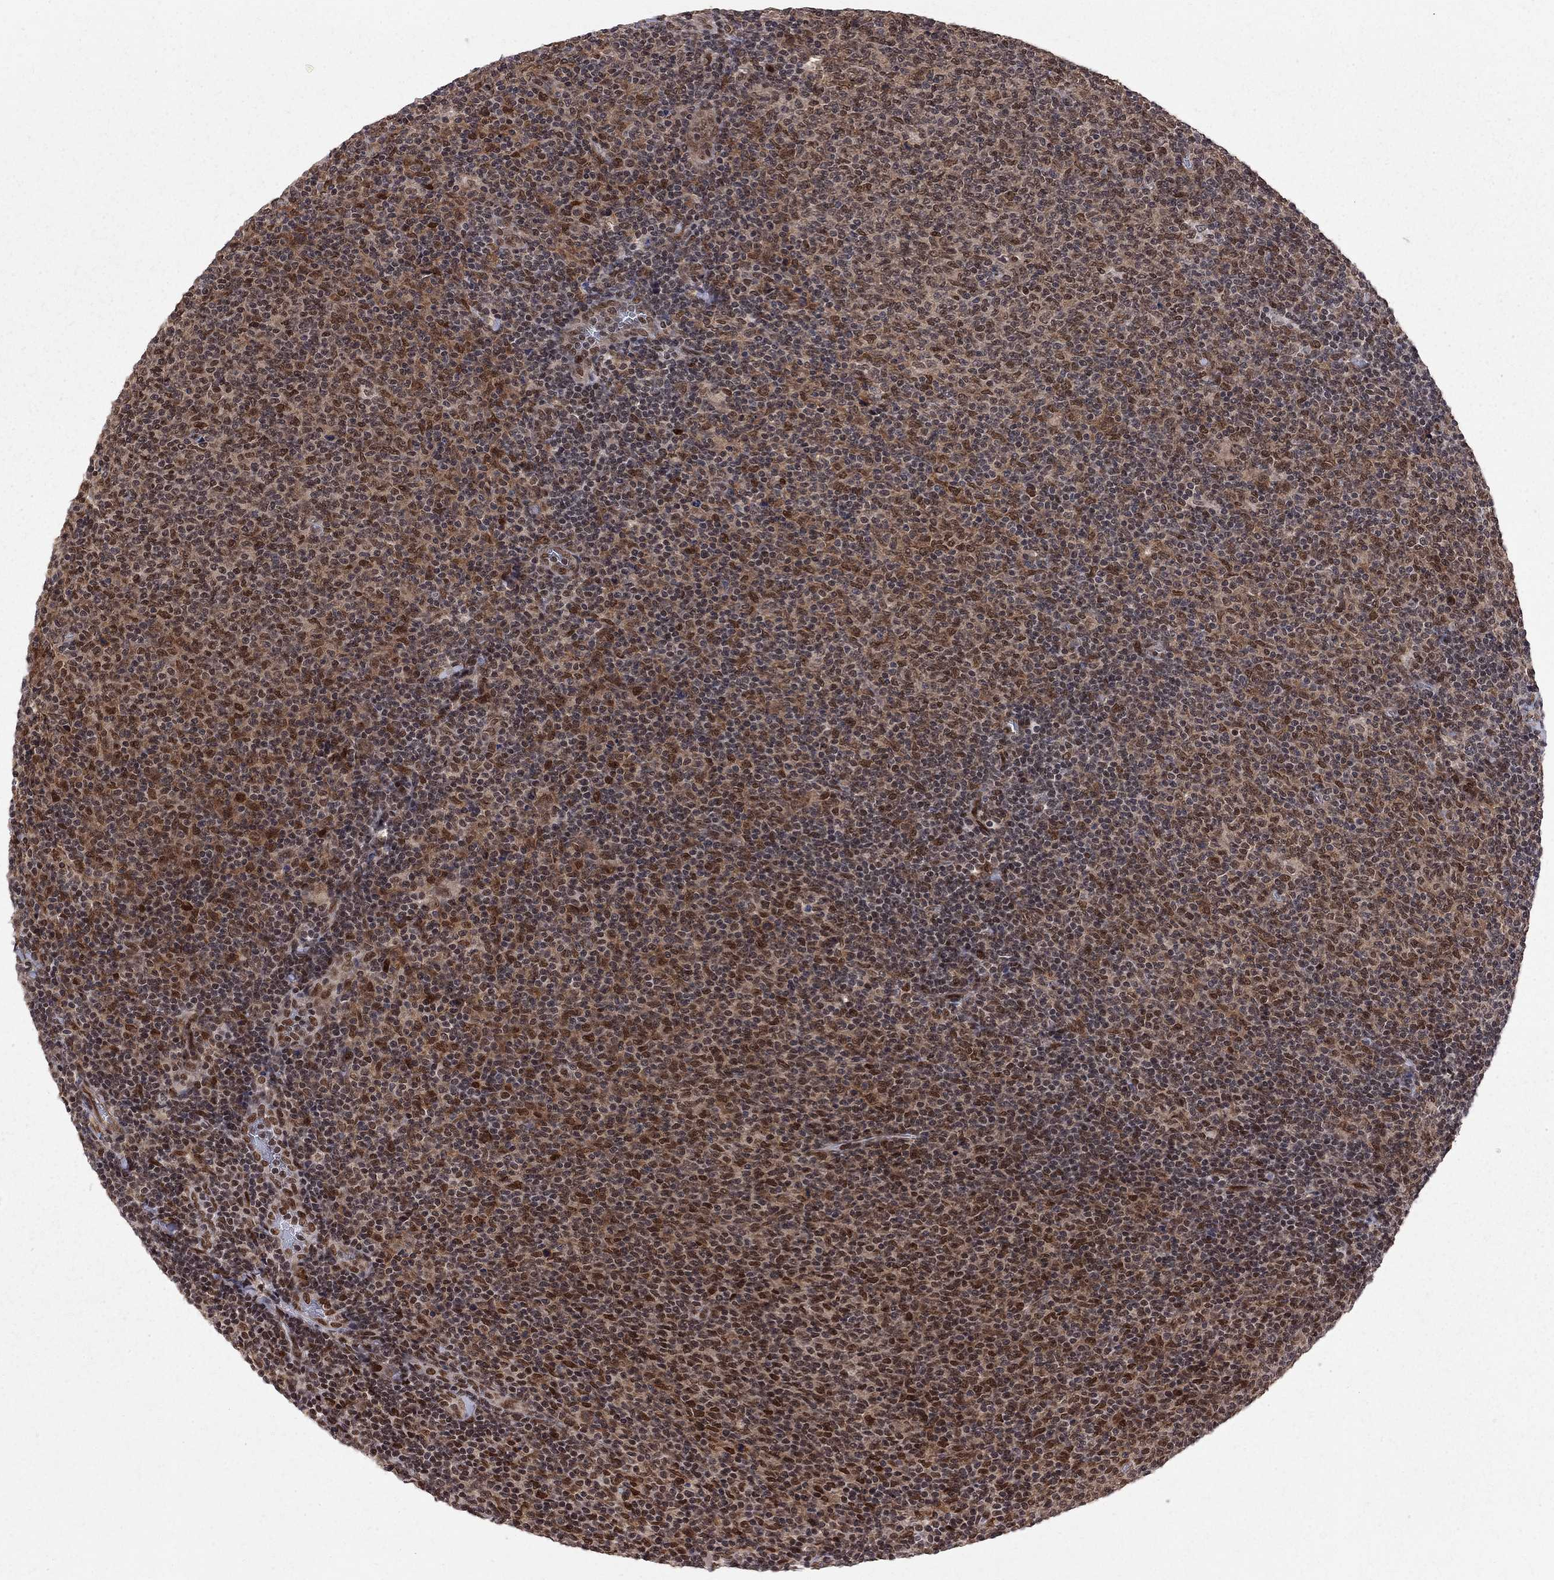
{"staining": {"intensity": "strong", "quantity": "25%-75%", "location": "nuclear"}, "tissue": "lymphoma", "cell_type": "Tumor cells", "image_type": "cancer", "snomed": [{"axis": "morphology", "description": "Malignant lymphoma, non-Hodgkin's type, Low grade"}, {"axis": "topography", "description": "Lymph node"}], "caption": "A micrograph of human malignant lymphoma, non-Hodgkin's type (low-grade) stained for a protein exhibits strong nuclear brown staining in tumor cells.", "gene": "SAP30L", "patient": {"sex": "male", "age": 52}}